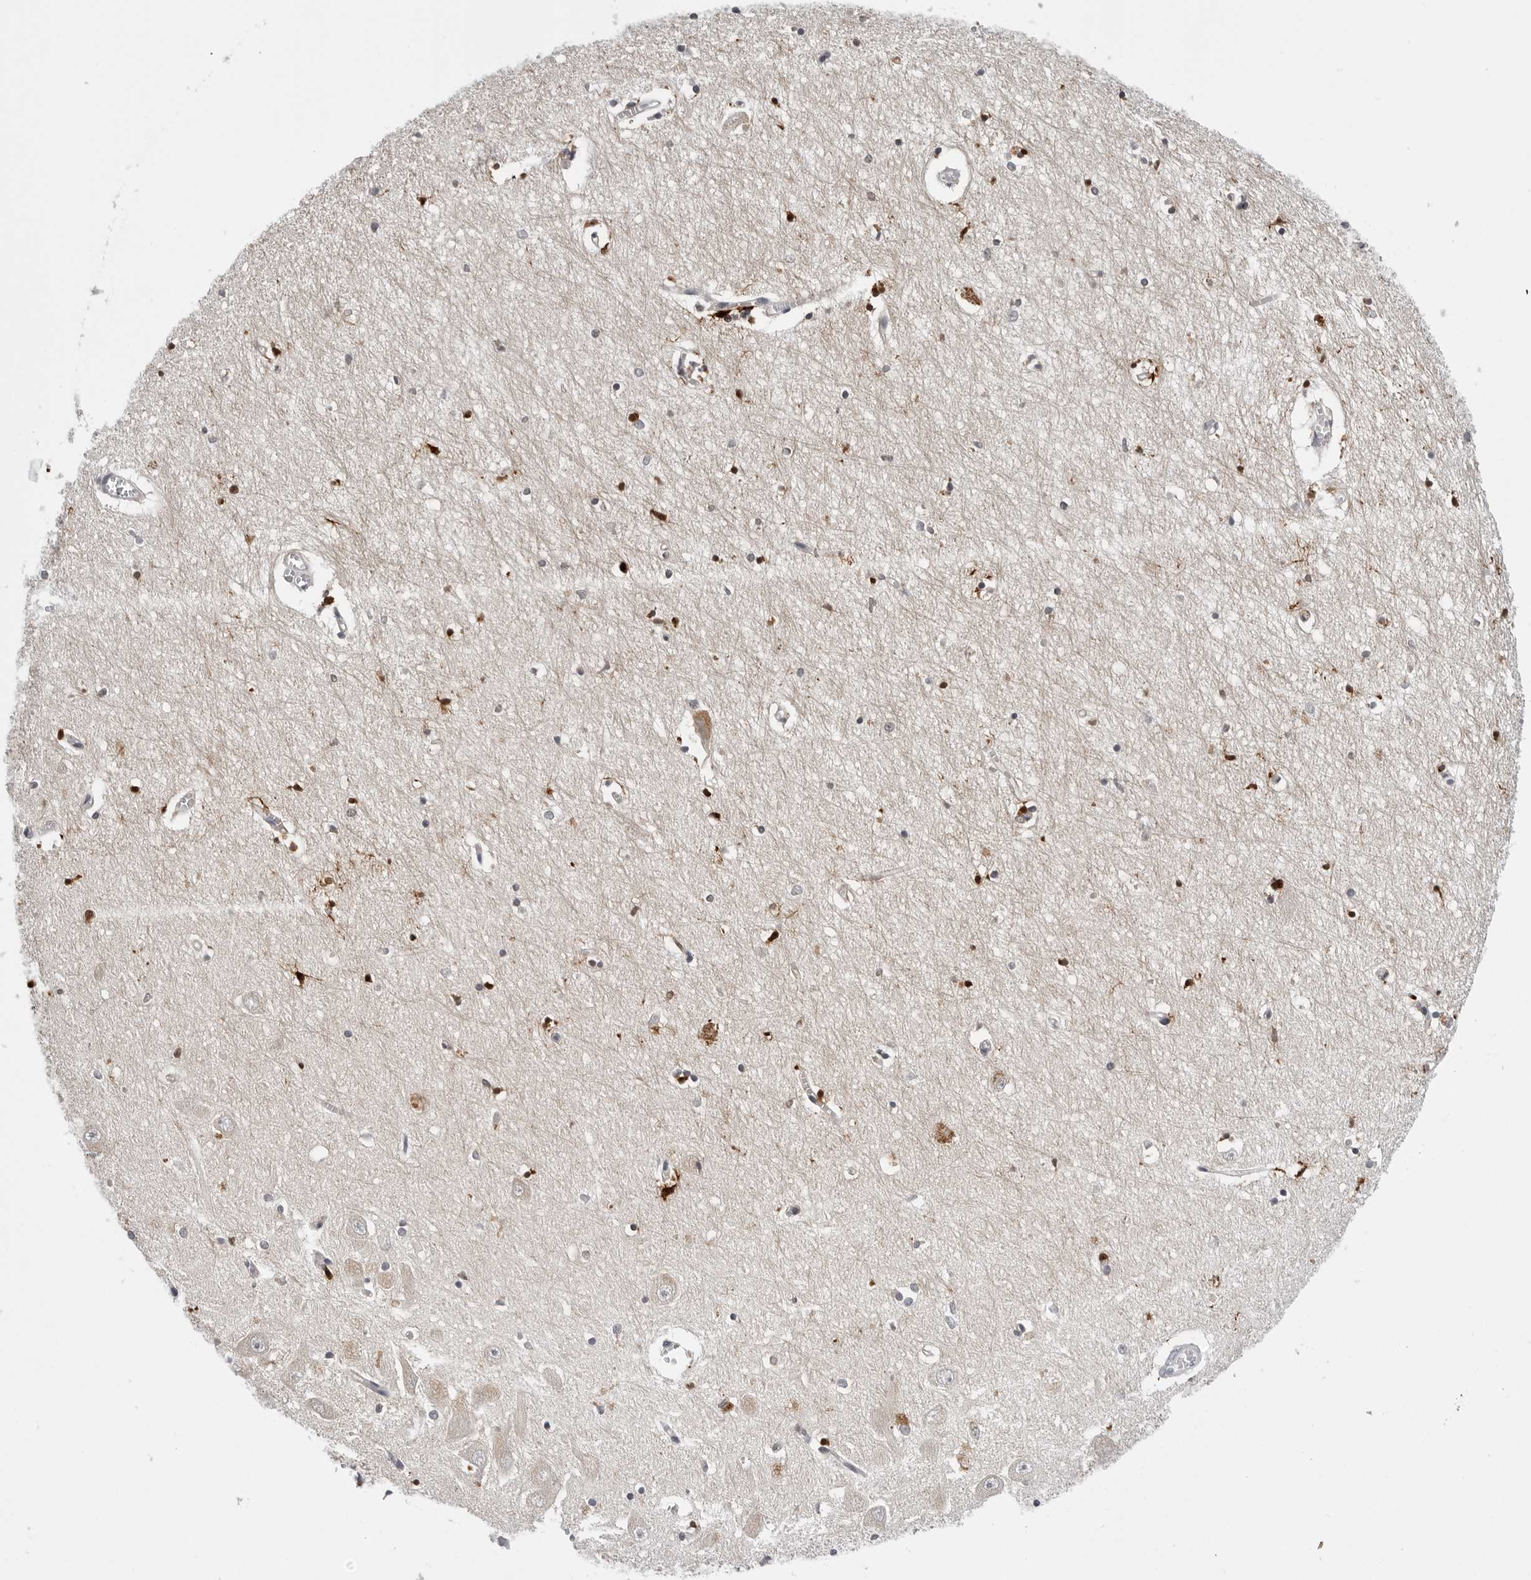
{"staining": {"intensity": "moderate", "quantity": "<25%", "location": "nuclear"}, "tissue": "hippocampus", "cell_type": "Glial cells", "image_type": "normal", "snomed": [{"axis": "morphology", "description": "Normal tissue, NOS"}, {"axis": "topography", "description": "Hippocampus"}], "caption": "Hippocampus stained with DAB (3,3'-diaminobenzidine) IHC exhibits low levels of moderate nuclear positivity in about <25% of glial cells.", "gene": "CDK20", "patient": {"sex": "male", "age": 70}}